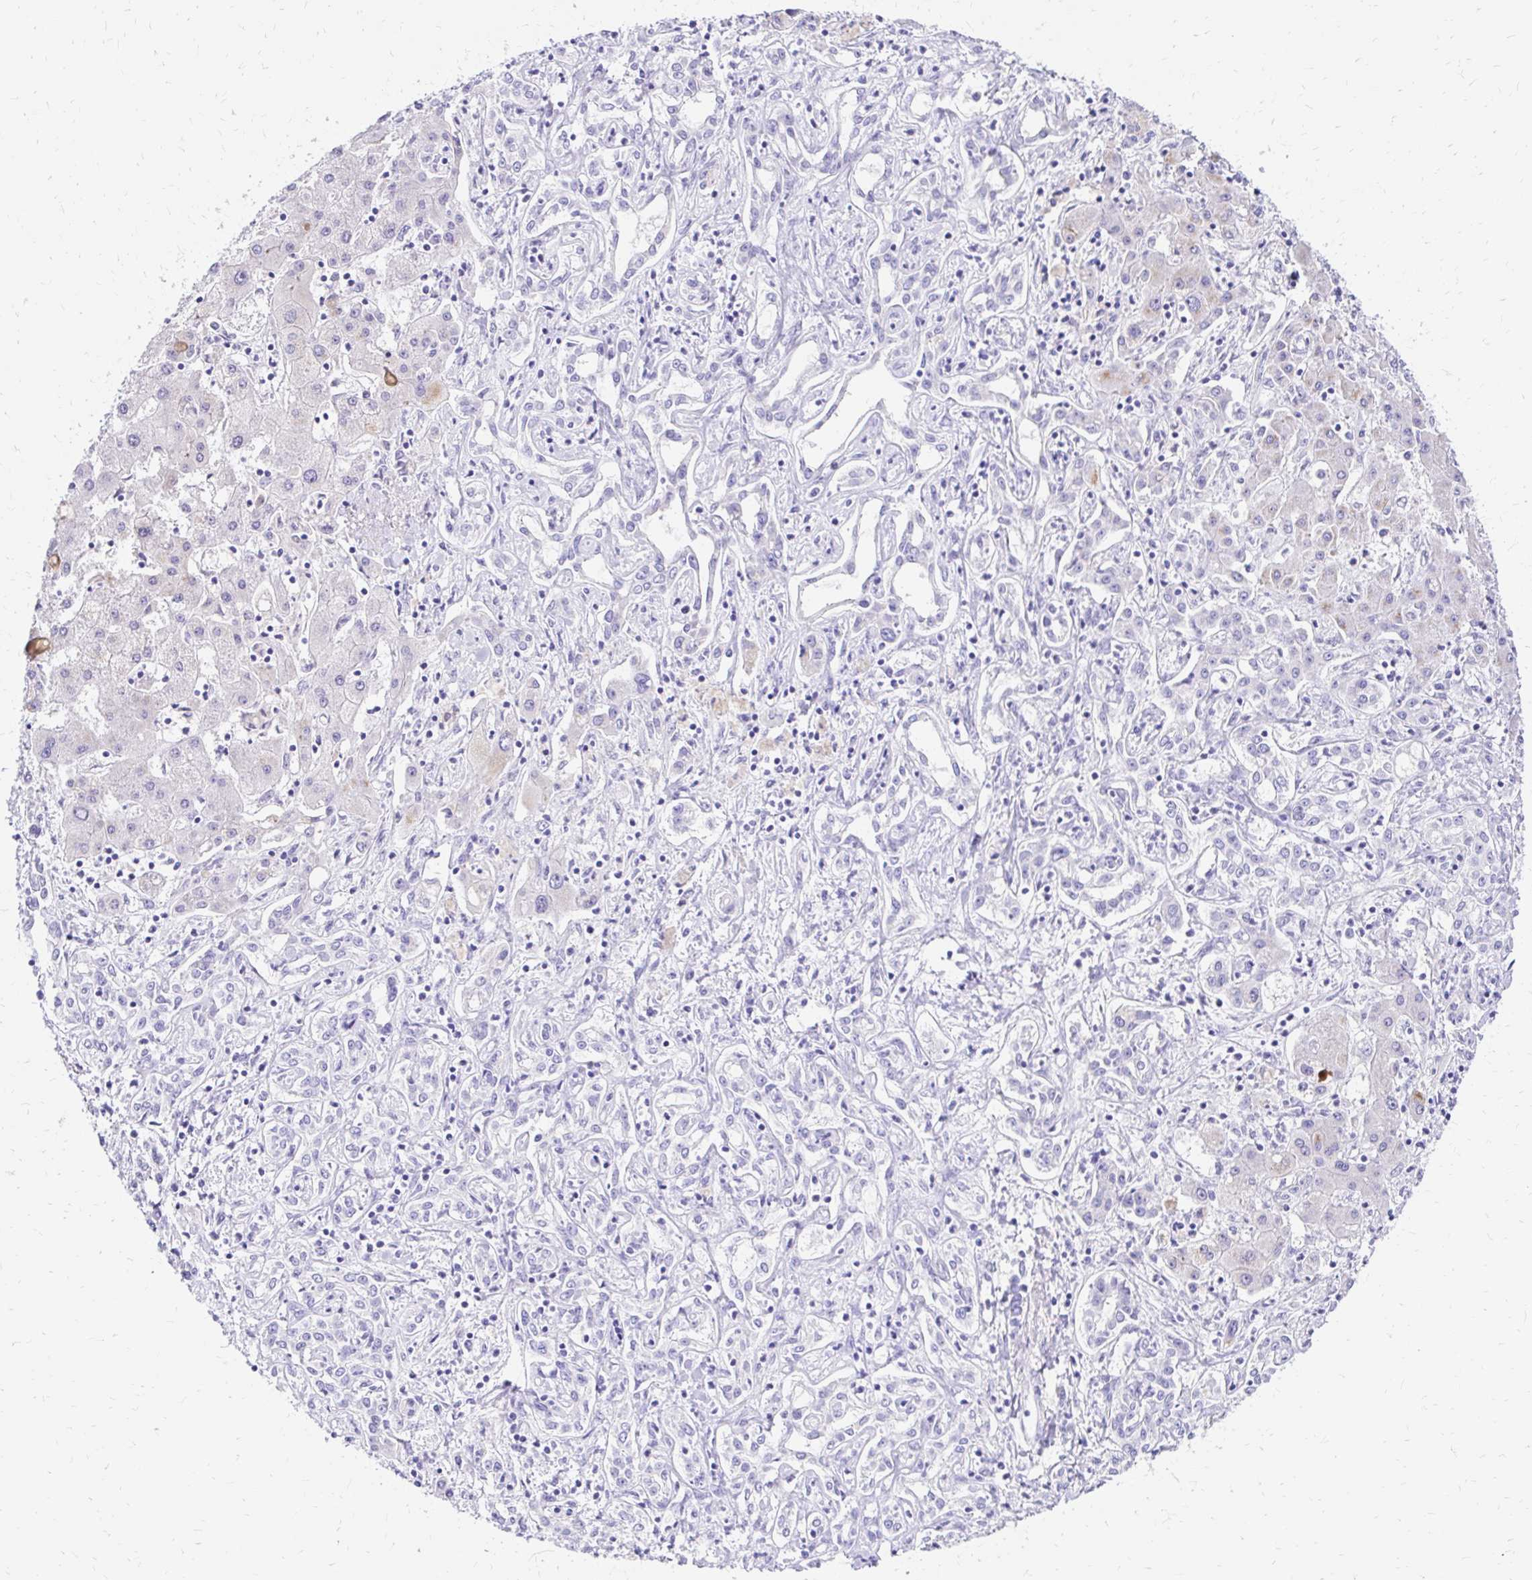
{"staining": {"intensity": "negative", "quantity": "none", "location": "none"}, "tissue": "liver cancer", "cell_type": "Tumor cells", "image_type": "cancer", "snomed": [{"axis": "morphology", "description": "Cholangiocarcinoma"}, {"axis": "topography", "description": "Liver"}], "caption": "Liver cancer (cholangiocarcinoma) was stained to show a protein in brown. There is no significant expression in tumor cells.", "gene": "S100G", "patient": {"sex": "female", "age": 64}}